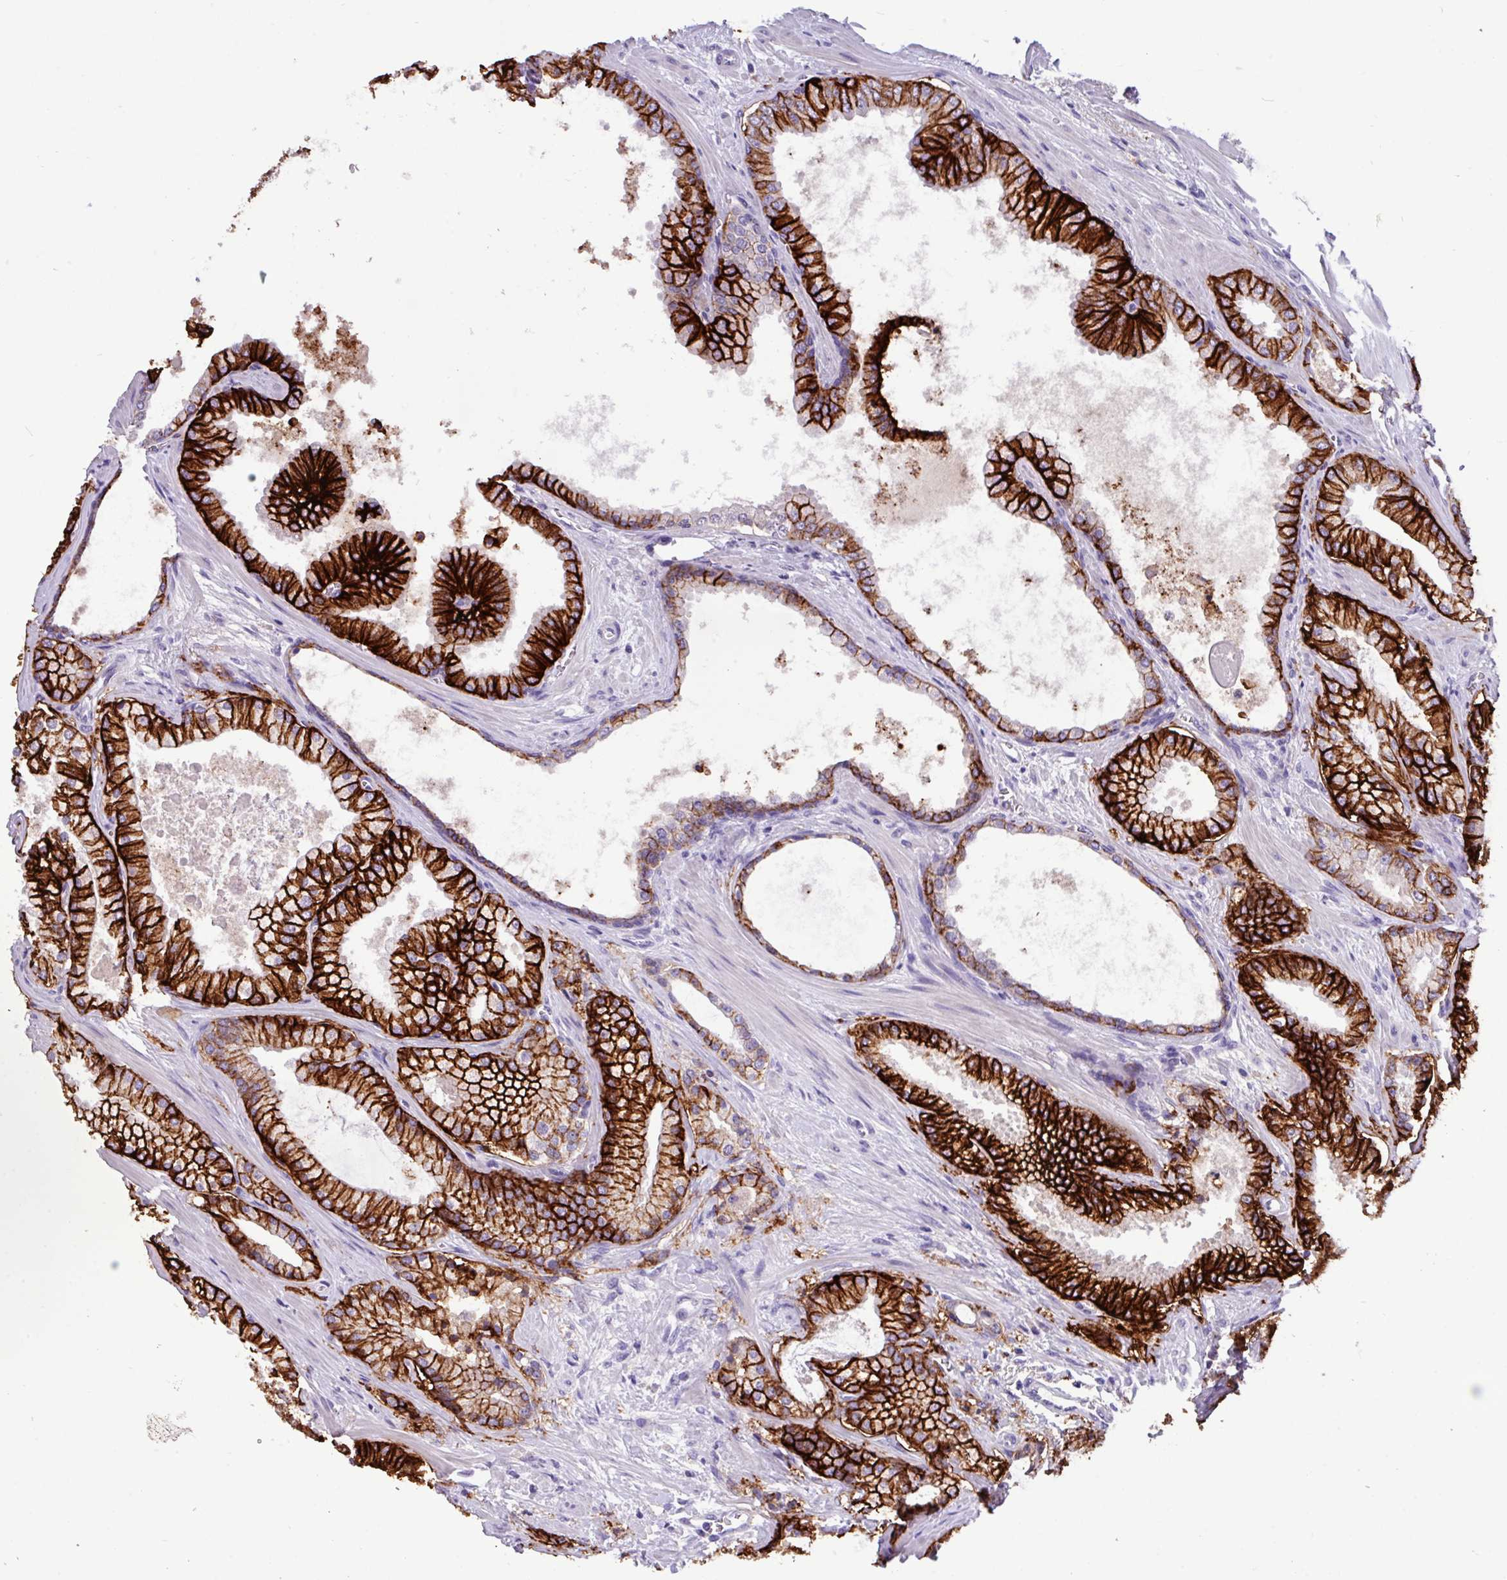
{"staining": {"intensity": "strong", "quantity": ">75%", "location": "cytoplasmic/membranous"}, "tissue": "prostate cancer", "cell_type": "Tumor cells", "image_type": "cancer", "snomed": [{"axis": "morphology", "description": "Adenocarcinoma, High grade"}, {"axis": "topography", "description": "Prostate"}], "caption": "IHC of human prostate cancer reveals high levels of strong cytoplasmic/membranous expression in approximately >75% of tumor cells.", "gene": "EPCAM", "patient": {"sex": "male", "age": 68}}